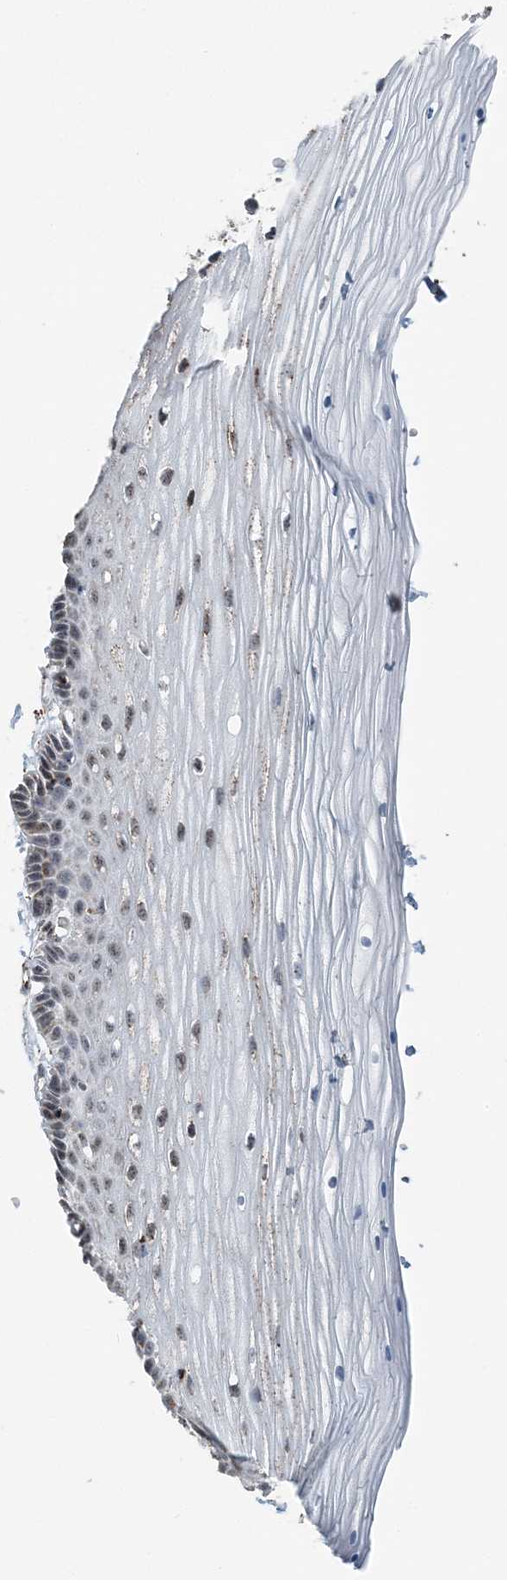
{"staining": {"intensity": "moderate", "quantity": "25%-75%", "location": "cytoplasmic/membranous"}, "tissue": "vagina", "cell_type": "Squamous epithelial cells", "image_type": "normal", "snomed": [{"axis": "morphology", "description": "Normal tissue, NOS"}, {"axis": "topography", "description": "Vagina"}, {"axis": "topography", "description": "Cervix"}], "caption": "Moderate cytoplasmic/membranous protein staining is present in about 25%-75% of squamous epithelial cells in vagina.", "gene": "SUCLG1", "patient": {"sex": "female", "age": 40}}